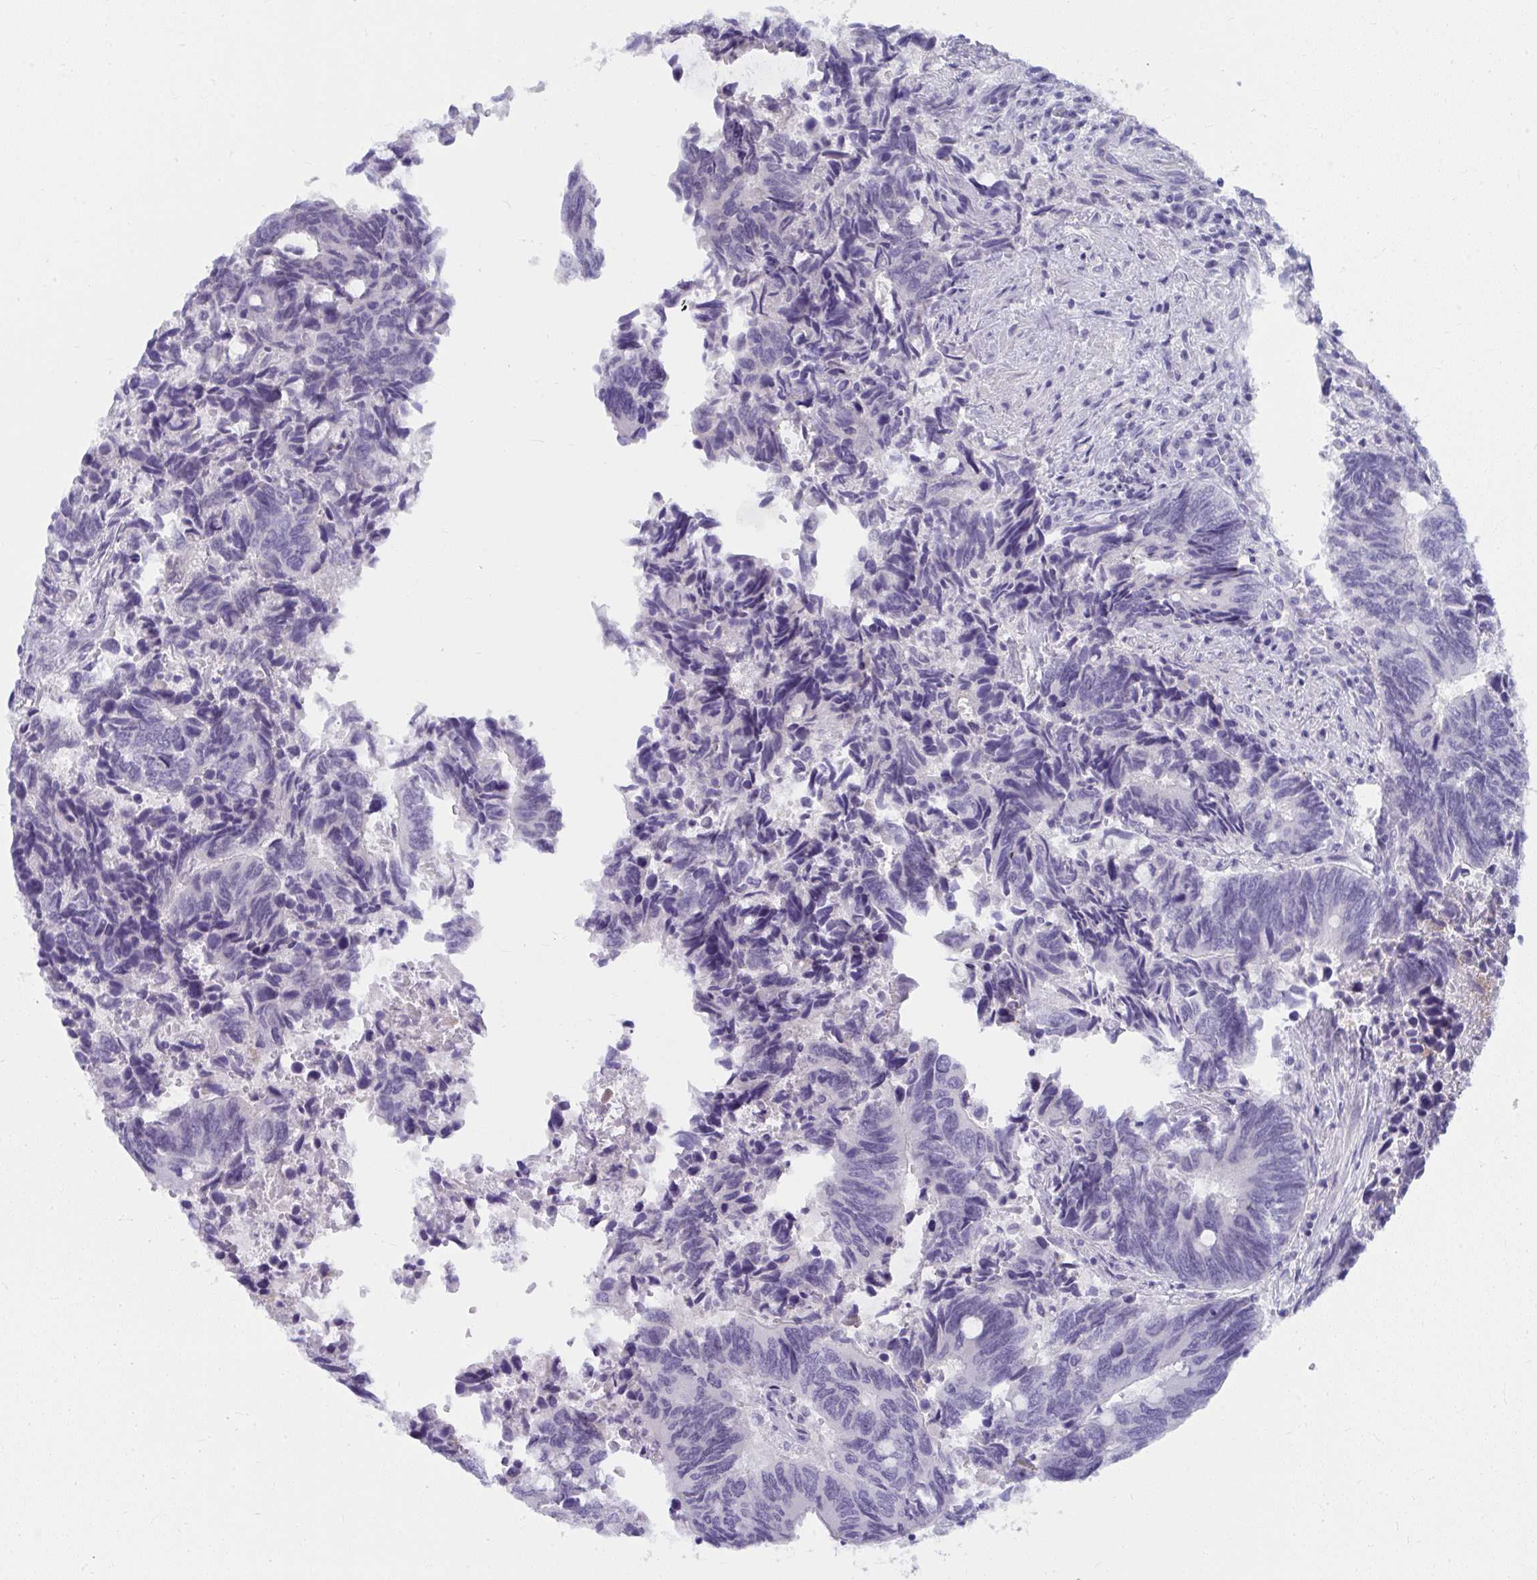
{"staining": {"intensity": "negative", "quantity": "none", "location": "none"}, "tissue": "colorectal cancer", "cell_type": "Tumor cells", "image_type": "cancer", "snomed": [{"axis": "morphology", "description": "Adenocarcinoma, NOS"}, {"axis": "topography", "description": "Colon"}], "caption": "Tumor cells show no significant protein staining in colorectal cancer (adenocarcinoma).", "gene": "UGT3A2", "patient": {"sex": "male", "age": 87}}